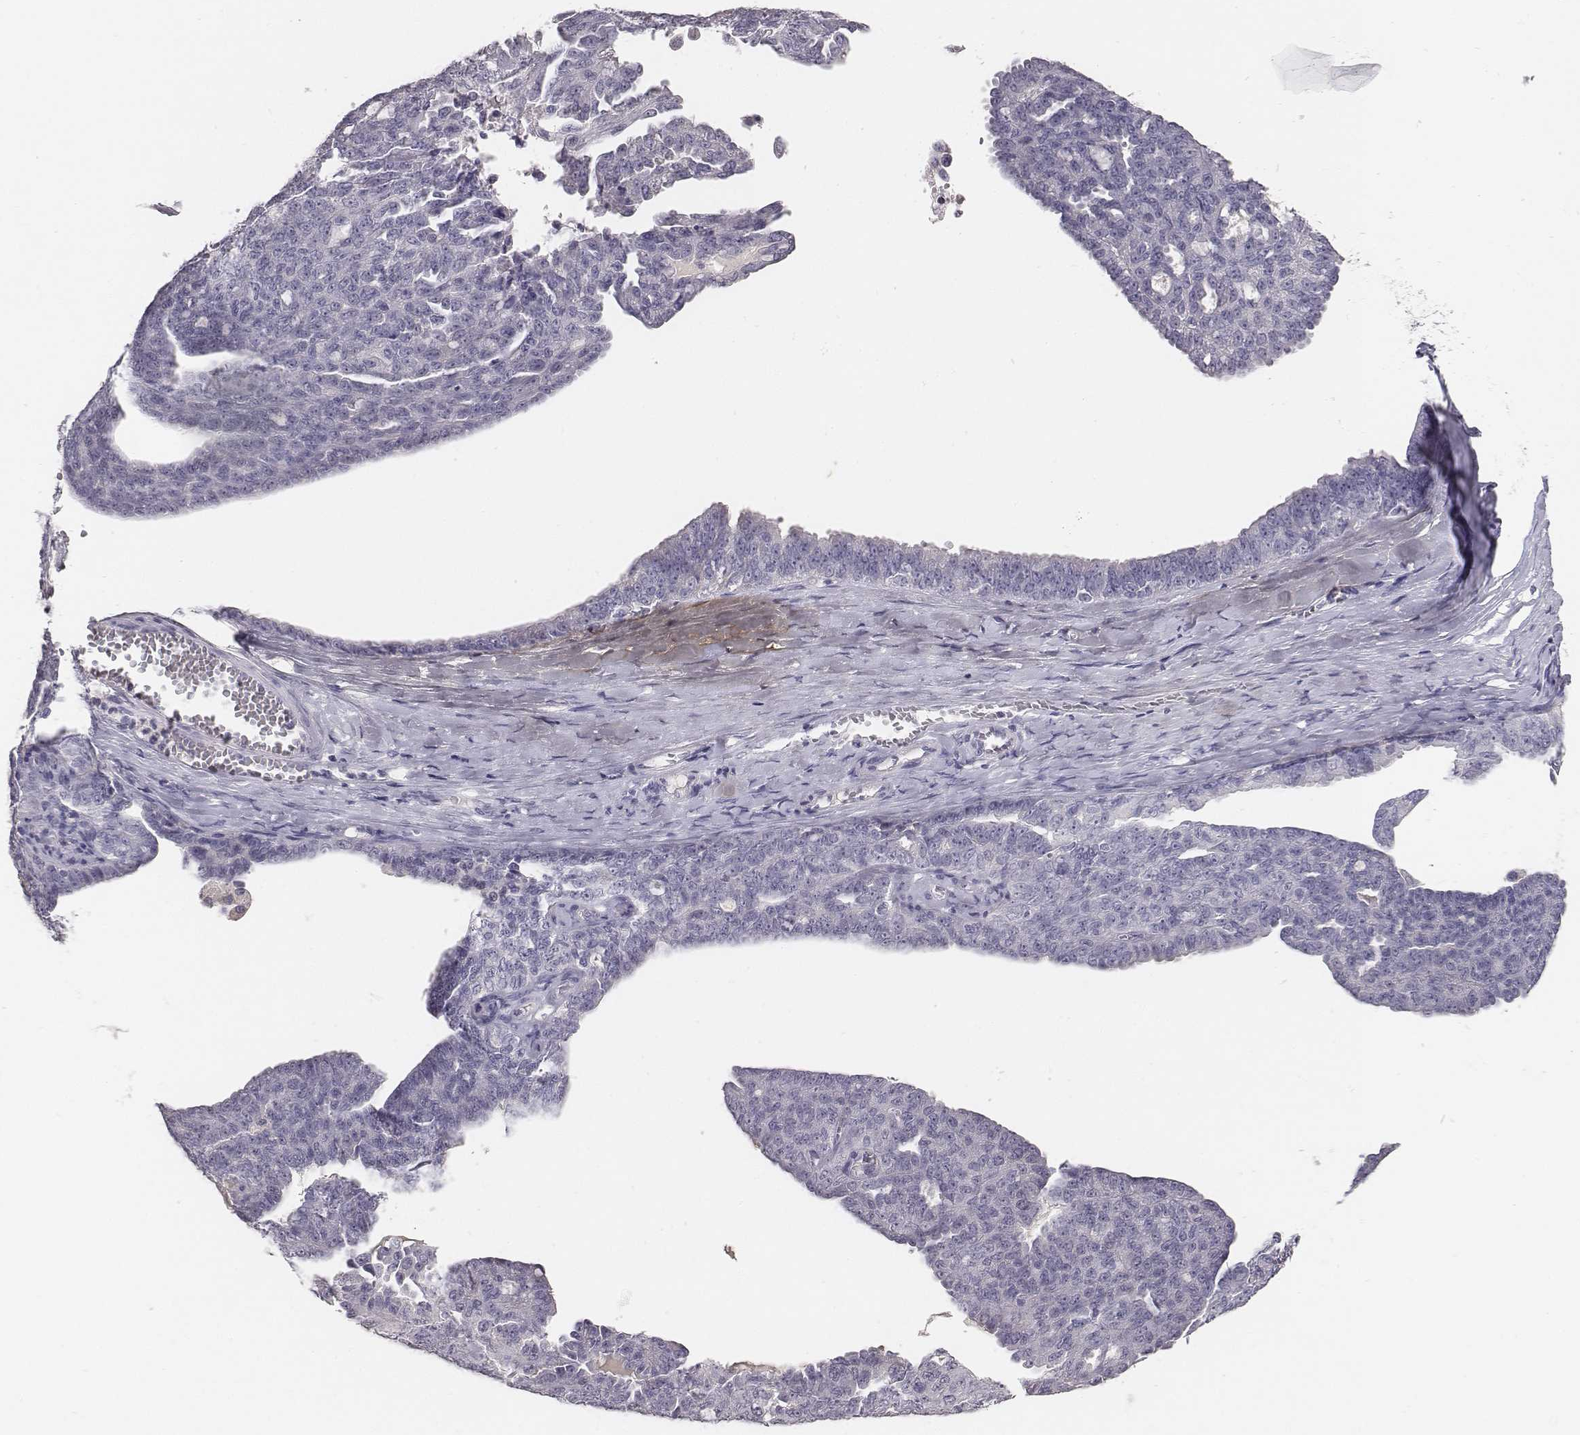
{"staining": {"intensity": "negative", "quantity": "none", "location": "none"}, "tissue": "ovarian cancer", "cell_type": "Tumor cells", "image_type": "cancer", "snomed": [{"axis": "morphology", "description": "Cystadenocarcinoma, serous, NOS"}, {"axis": "topography", "description": "Ovary"}], "caption": "IHC of human serous cystadenocarcinoma (ovarian) displays no expression in tumor cells. Brightfield microscopy of immunohistochemistry (IHC) stained with DAB (brown) and hematoxylin (blue), captured at high magnification.", "gene": "MYH6", "patient": {"sex": "female", "age": 71}}